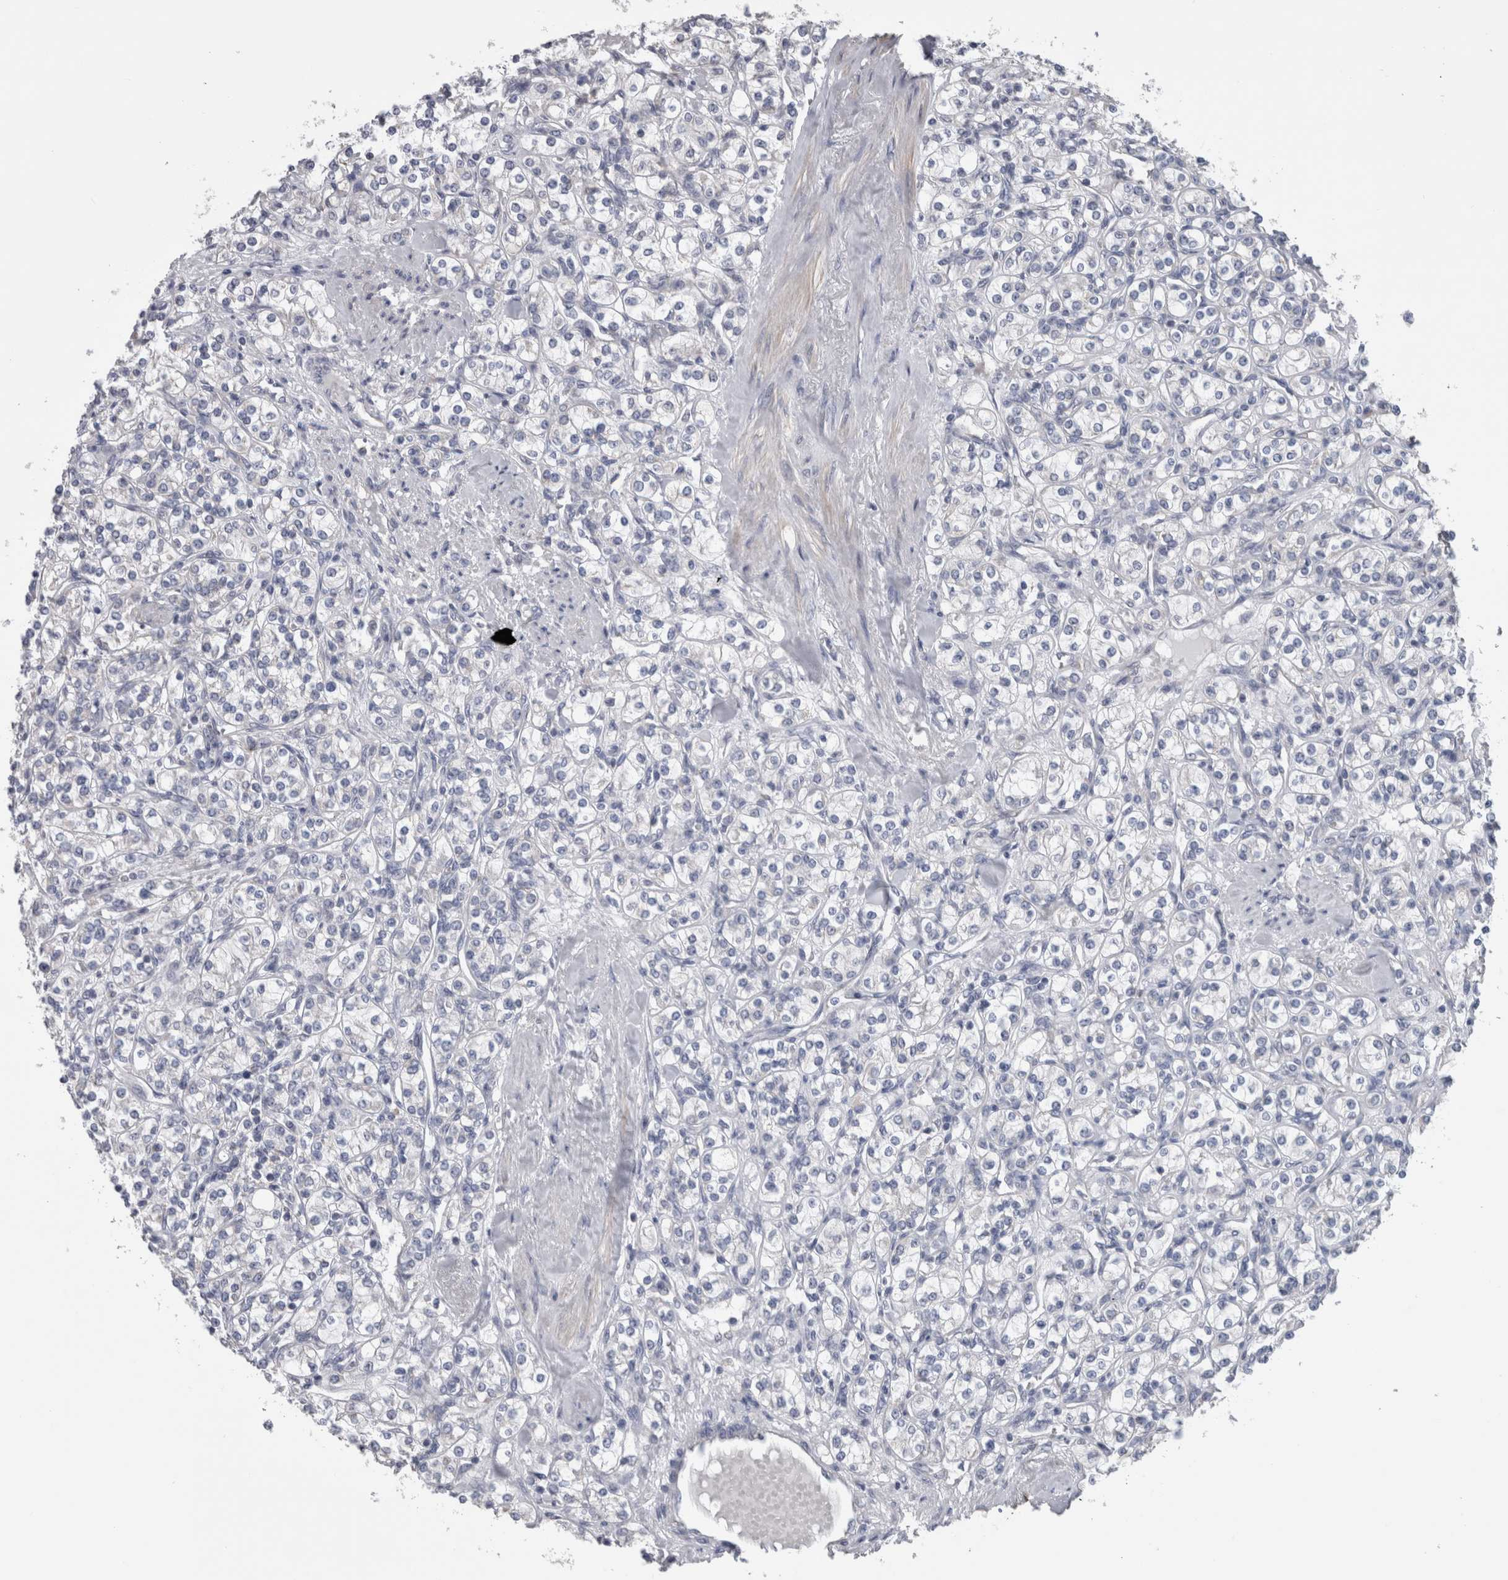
{"staining": {"intensity": "negative", "quantity": "none", "location": "none"}, "tissue": "renal cancer", "cell_type": "Tumor cells", "image_type": "cancer", "snomed": [{"axis": "morphology", "description": "Adenocarcinoma, NOS"}, {"axis": "topography", "description": "Kidney"}], "caption": "This is an immunohistochemistry (IHC) histopathology image of human renal cancer. There is no staining in tumor cells.", "gene": "GDAP1", "patient": {"sex": "male", "age": 77}}